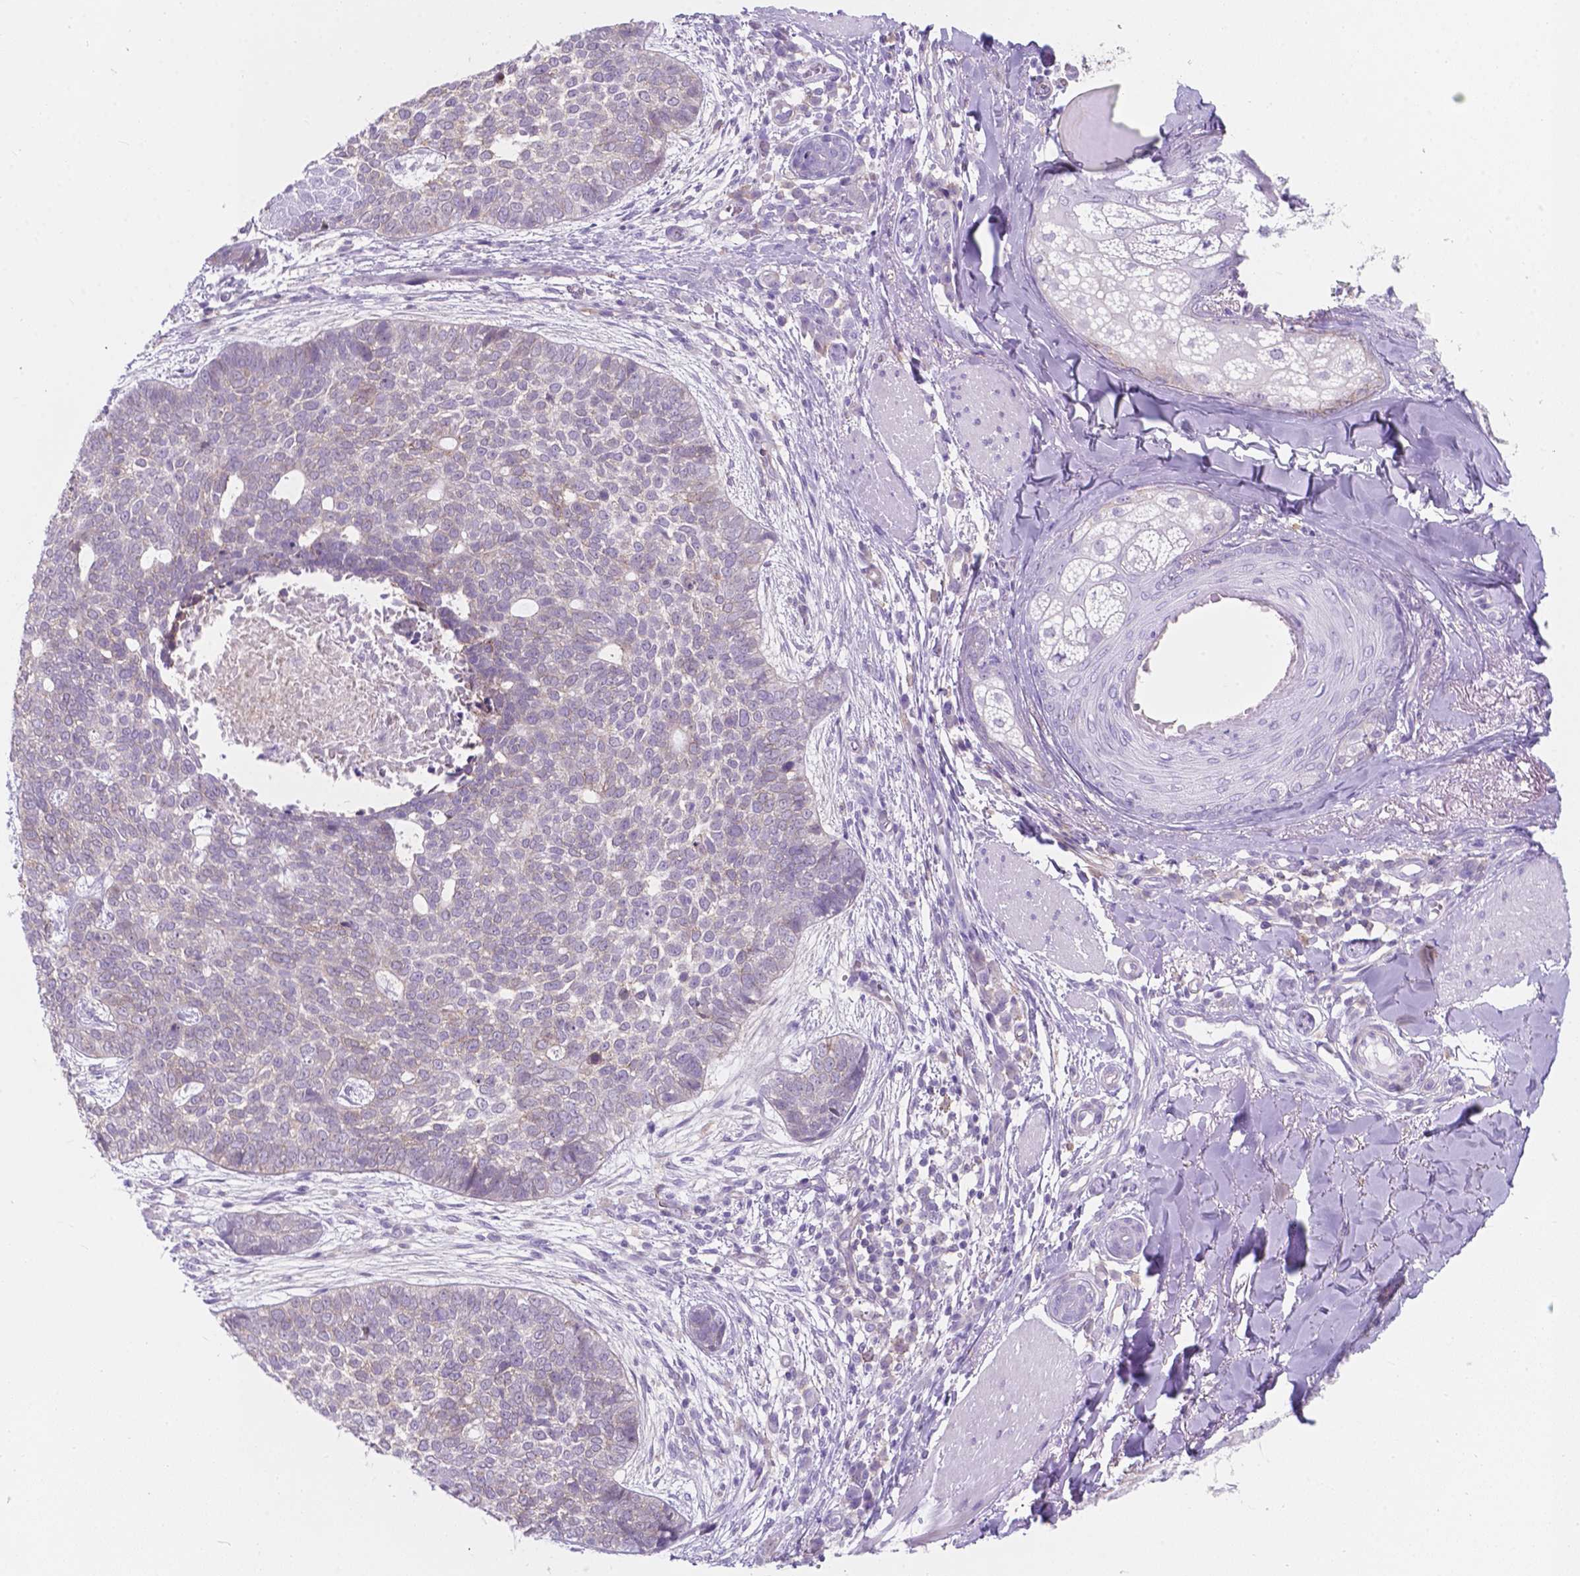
{"staining": {"intensity": "negative", "quantity": "none", "location": "none"}, "tissue": "skin cancer", "cell_type": "Tumor cells", "image_type": "cancer", "snomed": [{"axis": "morphology", "description": "Basal cell carcinoma"}, {"axis": "topography", "description": "Skin"}], "caption": "This is an IHC histopathology image of human skin cancer (basal cell carcinoma). There is no staining in tumor cells.", "gene": "KIAA0040", "patient": {"sex": "female", "age": 69}}